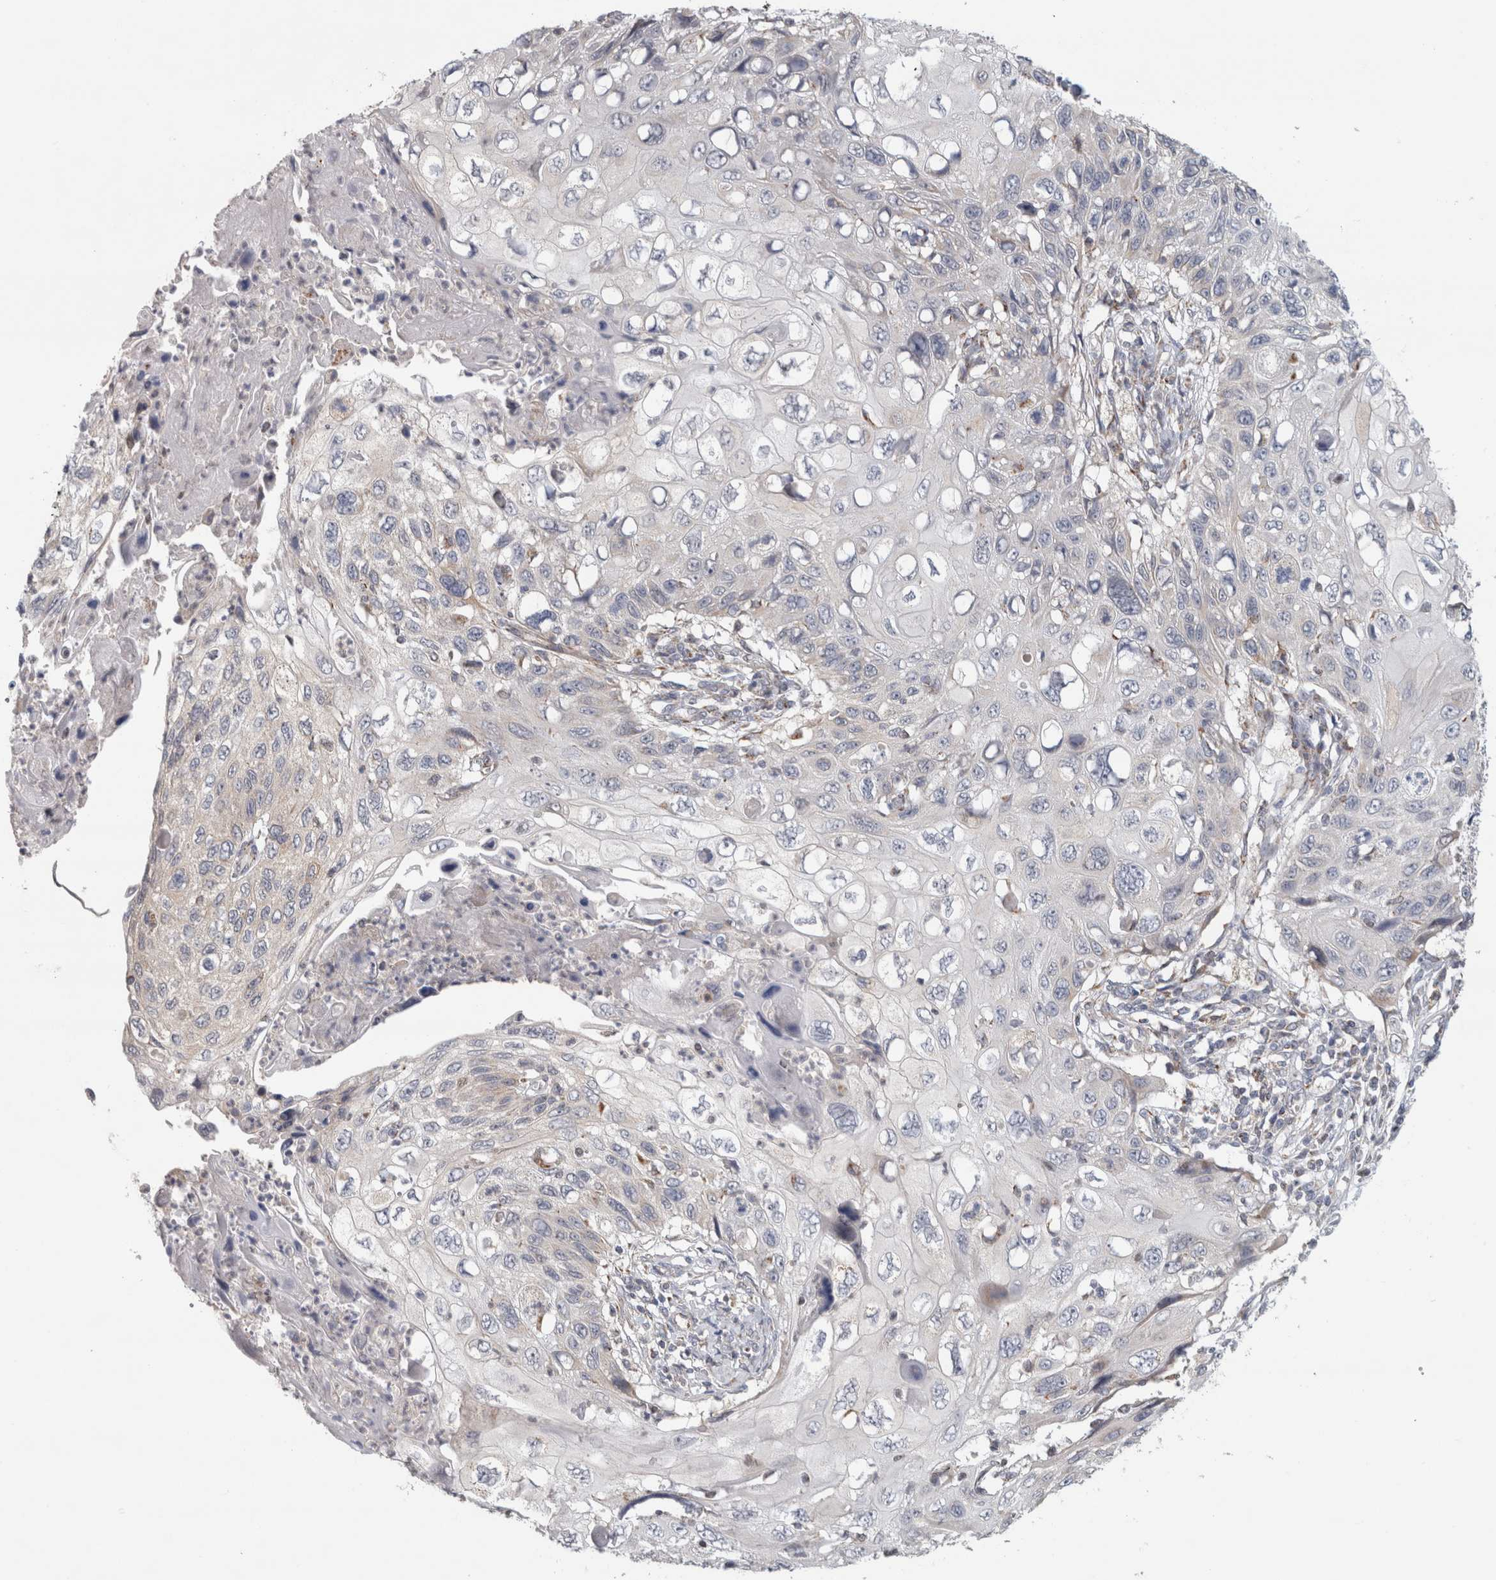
{"staining": {"intensity": "negative", "quantity": "none", "location": "none"}, "tissue": "cervical cancer", "cell_type": "Tumor cells", "image_type": "cancer", "snomed": [{"axis": "morphology", "description": "Squamous cell carcinoma, NOS"}, {"axis": "topography", "description": "Cervix"}], "caption": "Immunohistochemical staining of cervical cancer (squamous cell carcinoma) reveals no significant positivity in tumor cells. The staining is performed using DAB brown chromogen with nuclei counter-stained in using hematoxylin.", "gene": "RAB18", "patient": {"sex": "female", "age": 70}}